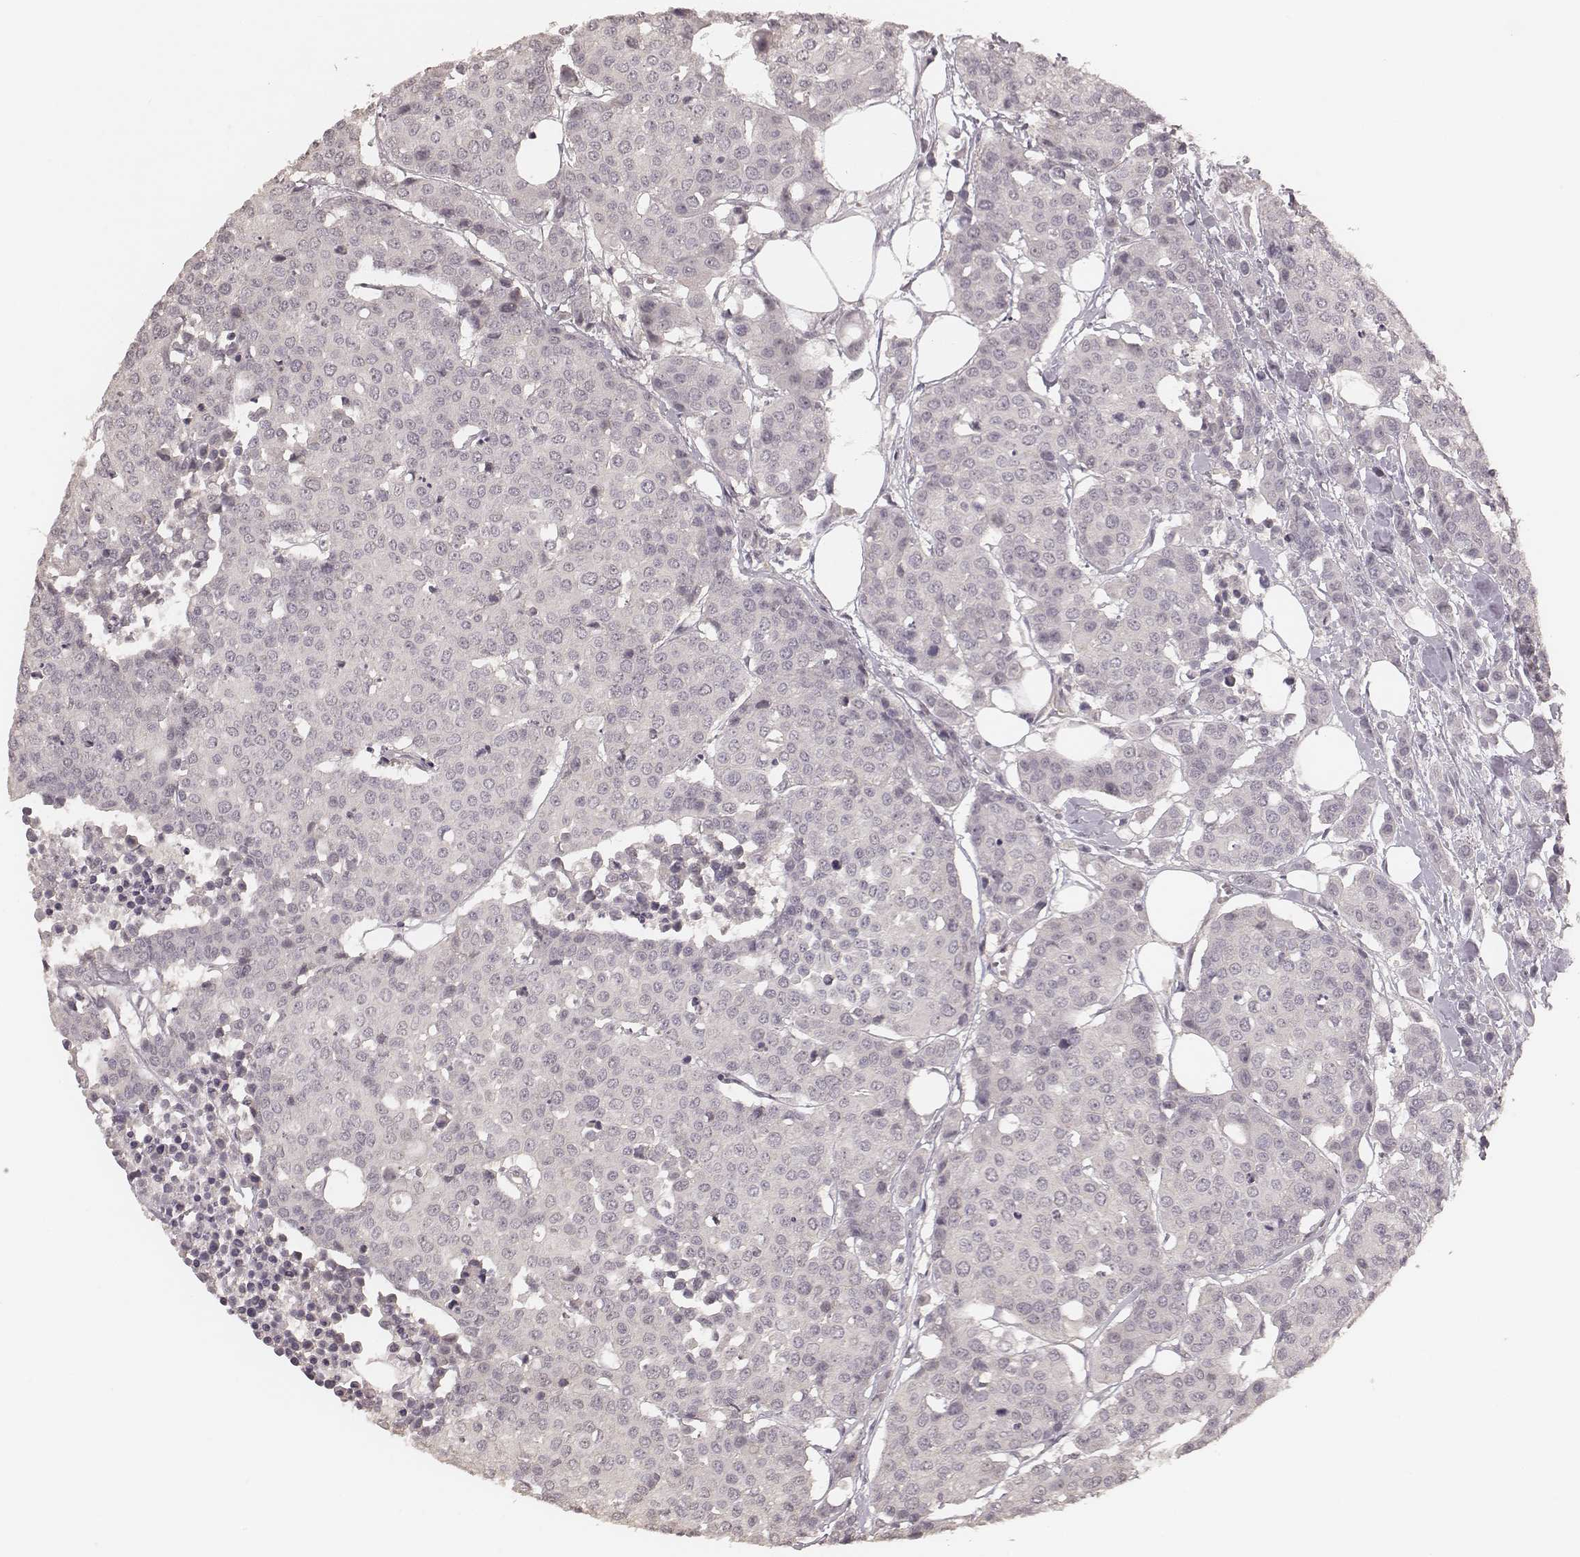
{"staining": {"intensity": "negative", "quantity": "none", "location": "none"}, "tissue": "carcinoid", "cell_type": "Tumor cells", "image_type": "cancer", "snomed": [{"axis": "morphology", "description": "Carcinoid, malignant, NOS"}, {"axis": "topography", "description": "Colon"}], "caption": "The photomicrograph demonstrates no significant positivity in tumor cells of carcinoid. The staining is performed using DAB (3,3'-diaminobenzidine) brown chromogen with nuclei counter-stained in using hematoxylin.", "gene": "LY6K", "patient": {"sex": "male", "age": 81}}